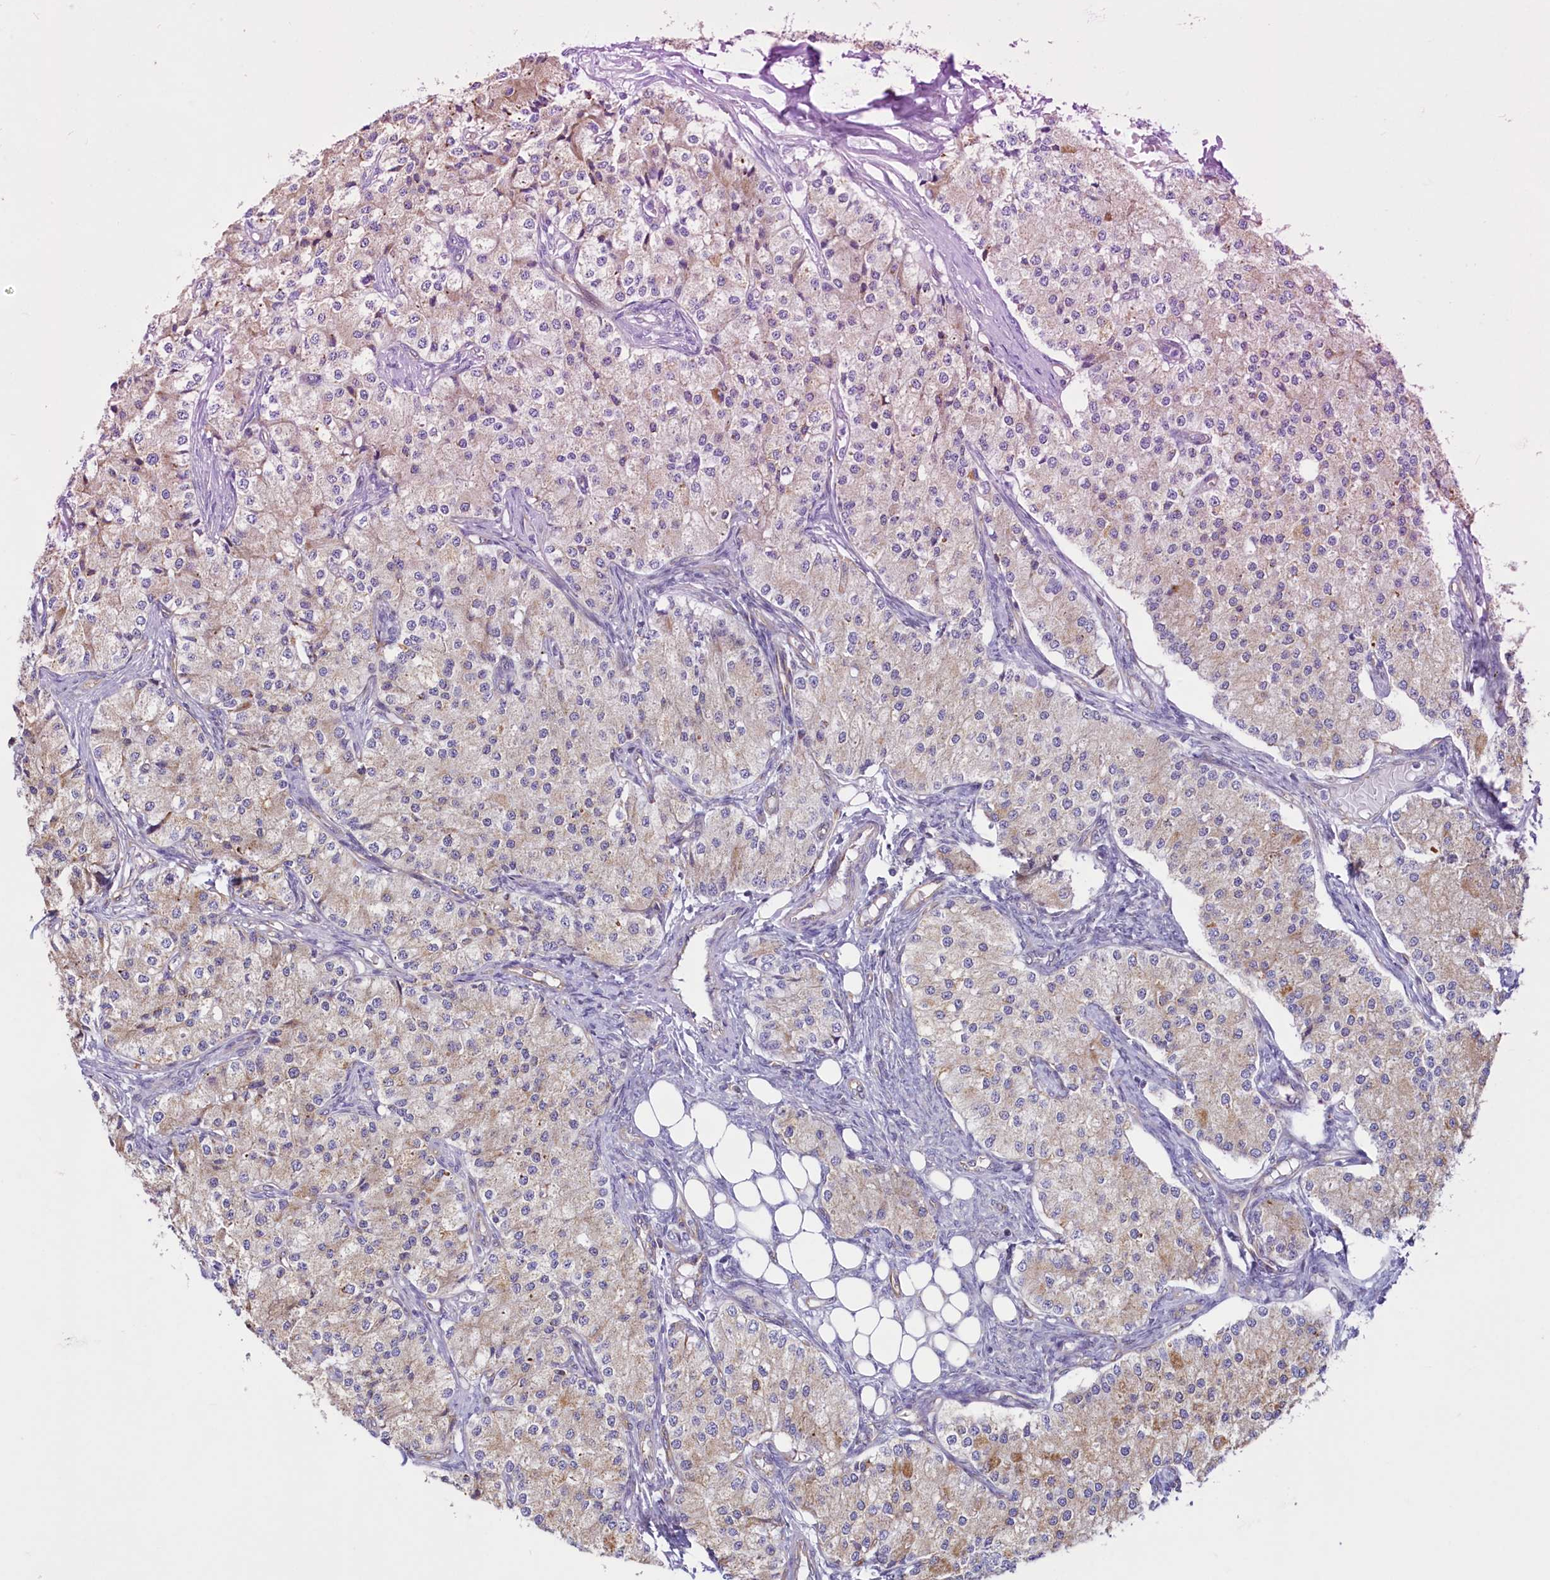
{"staining": {"intensity": "weak", "quantity": "<25%", "location": "cytoplasmic/membranous"}, "tissue": "carcinoid", "cell_type": "Tumor cells", "image_type": "cancer", "snomed": [{"axis": "morphology", "description": "Carcinoid, malignant, NOS"}, {"axis": "topography", "description": "Colon"}], "caption": "DAB (3,3'-diaminobenzidine) immunohistochemical staining of carcinoid (malignant) demonstrates no significant positivity in tumor cells.", "gene": "LMOD3", "patient": {"sex": "female", "age": 52}}